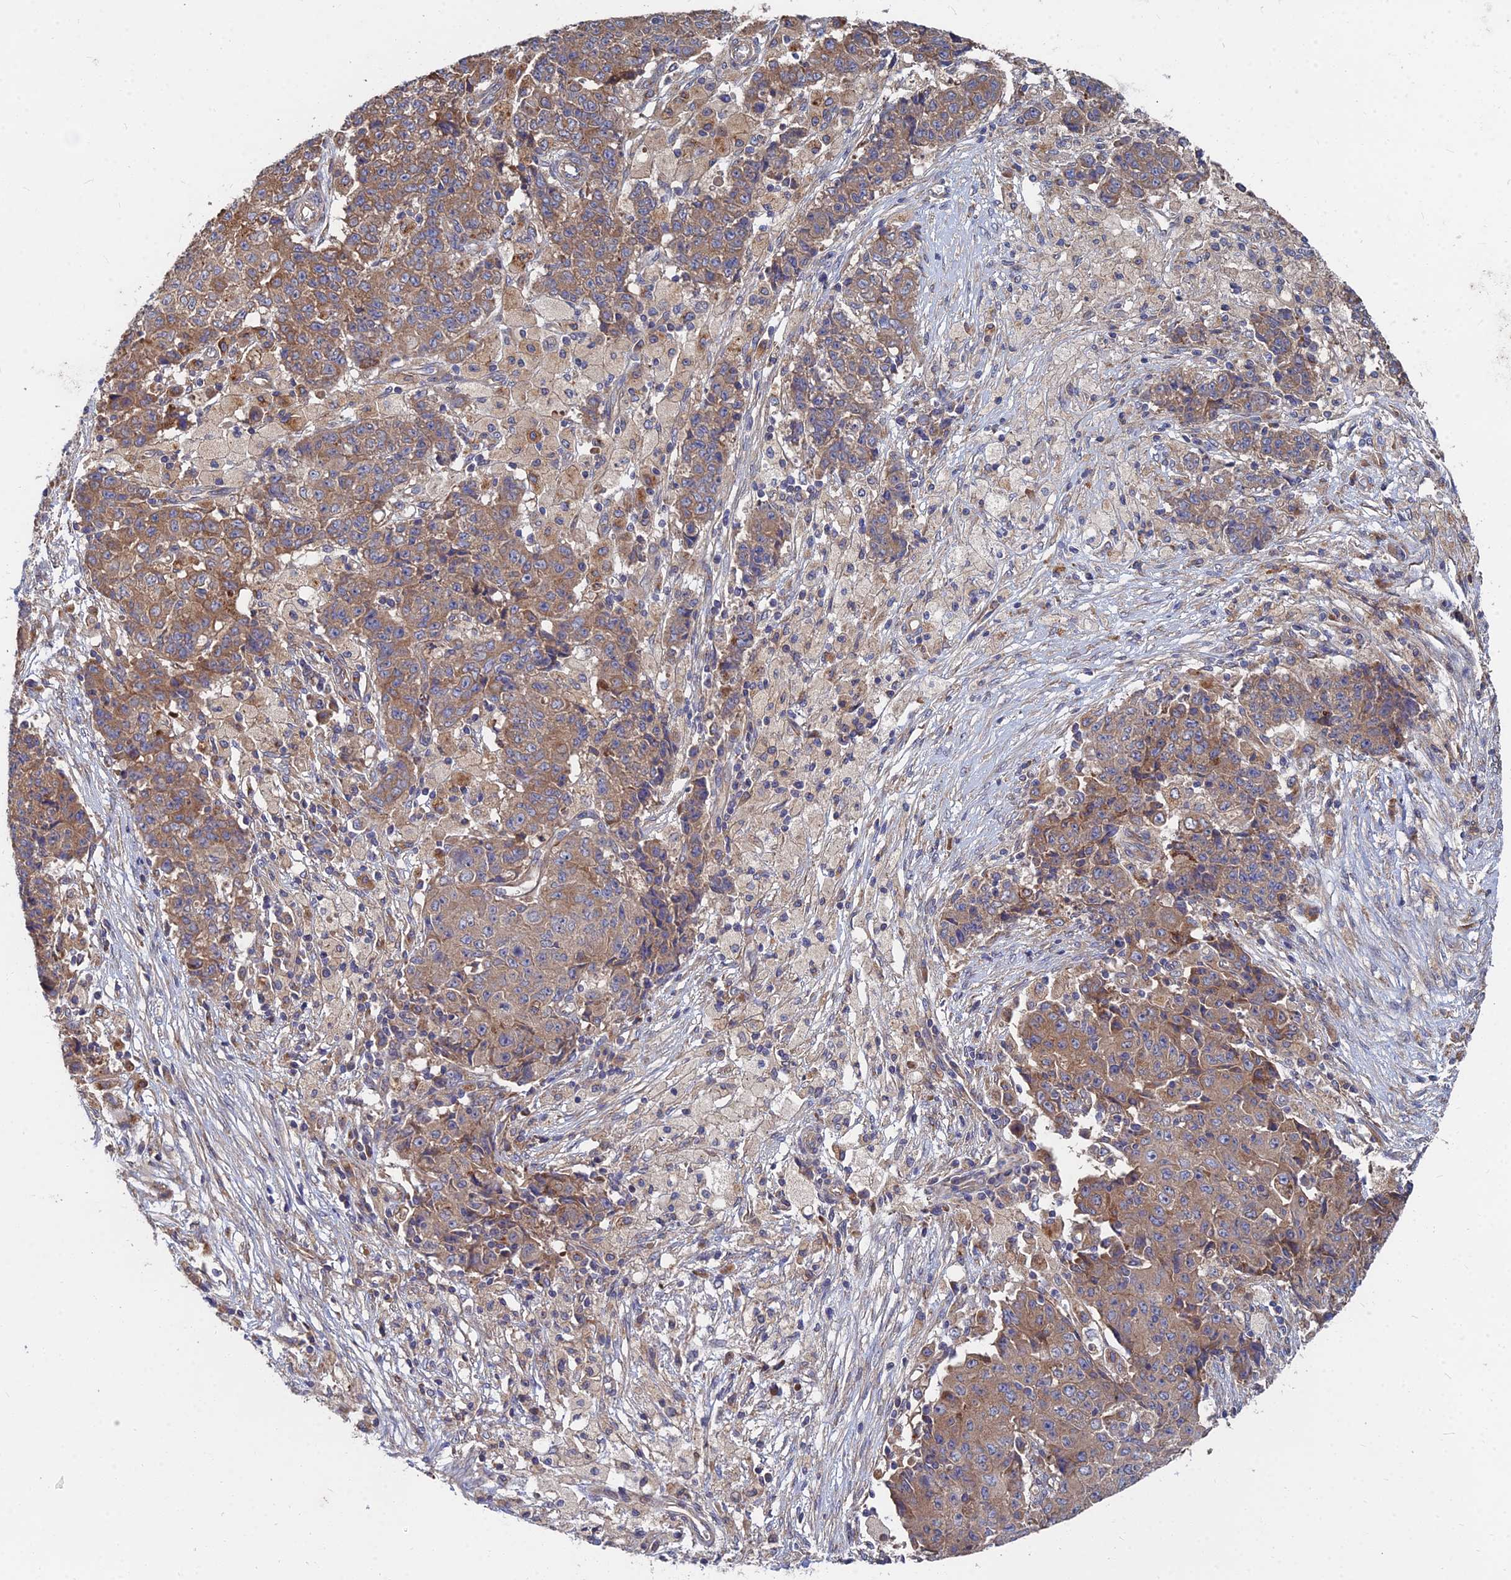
{"staining": {"intensity": "moderate", "quantity": ">75%", "location": "cytoplasmic/membranous"}, "tissue": "ovarian cancer", "cell_type": "Tumor cells", "image_type": "cancer", "snomed": [{"axis": "morphology", "description": "Carcinoma, endometroid"}, {"axis": "topography", "description": "Ovary"}], "caption": "Brown immunohistochemical staining in human ovarian endometroid carcinoma demonstrates moderate cytoplasmic/membranous expression in about >75% of tumor cells.", "gene": "CCZ1", "patient": {"sex": "female", "age": 42}}